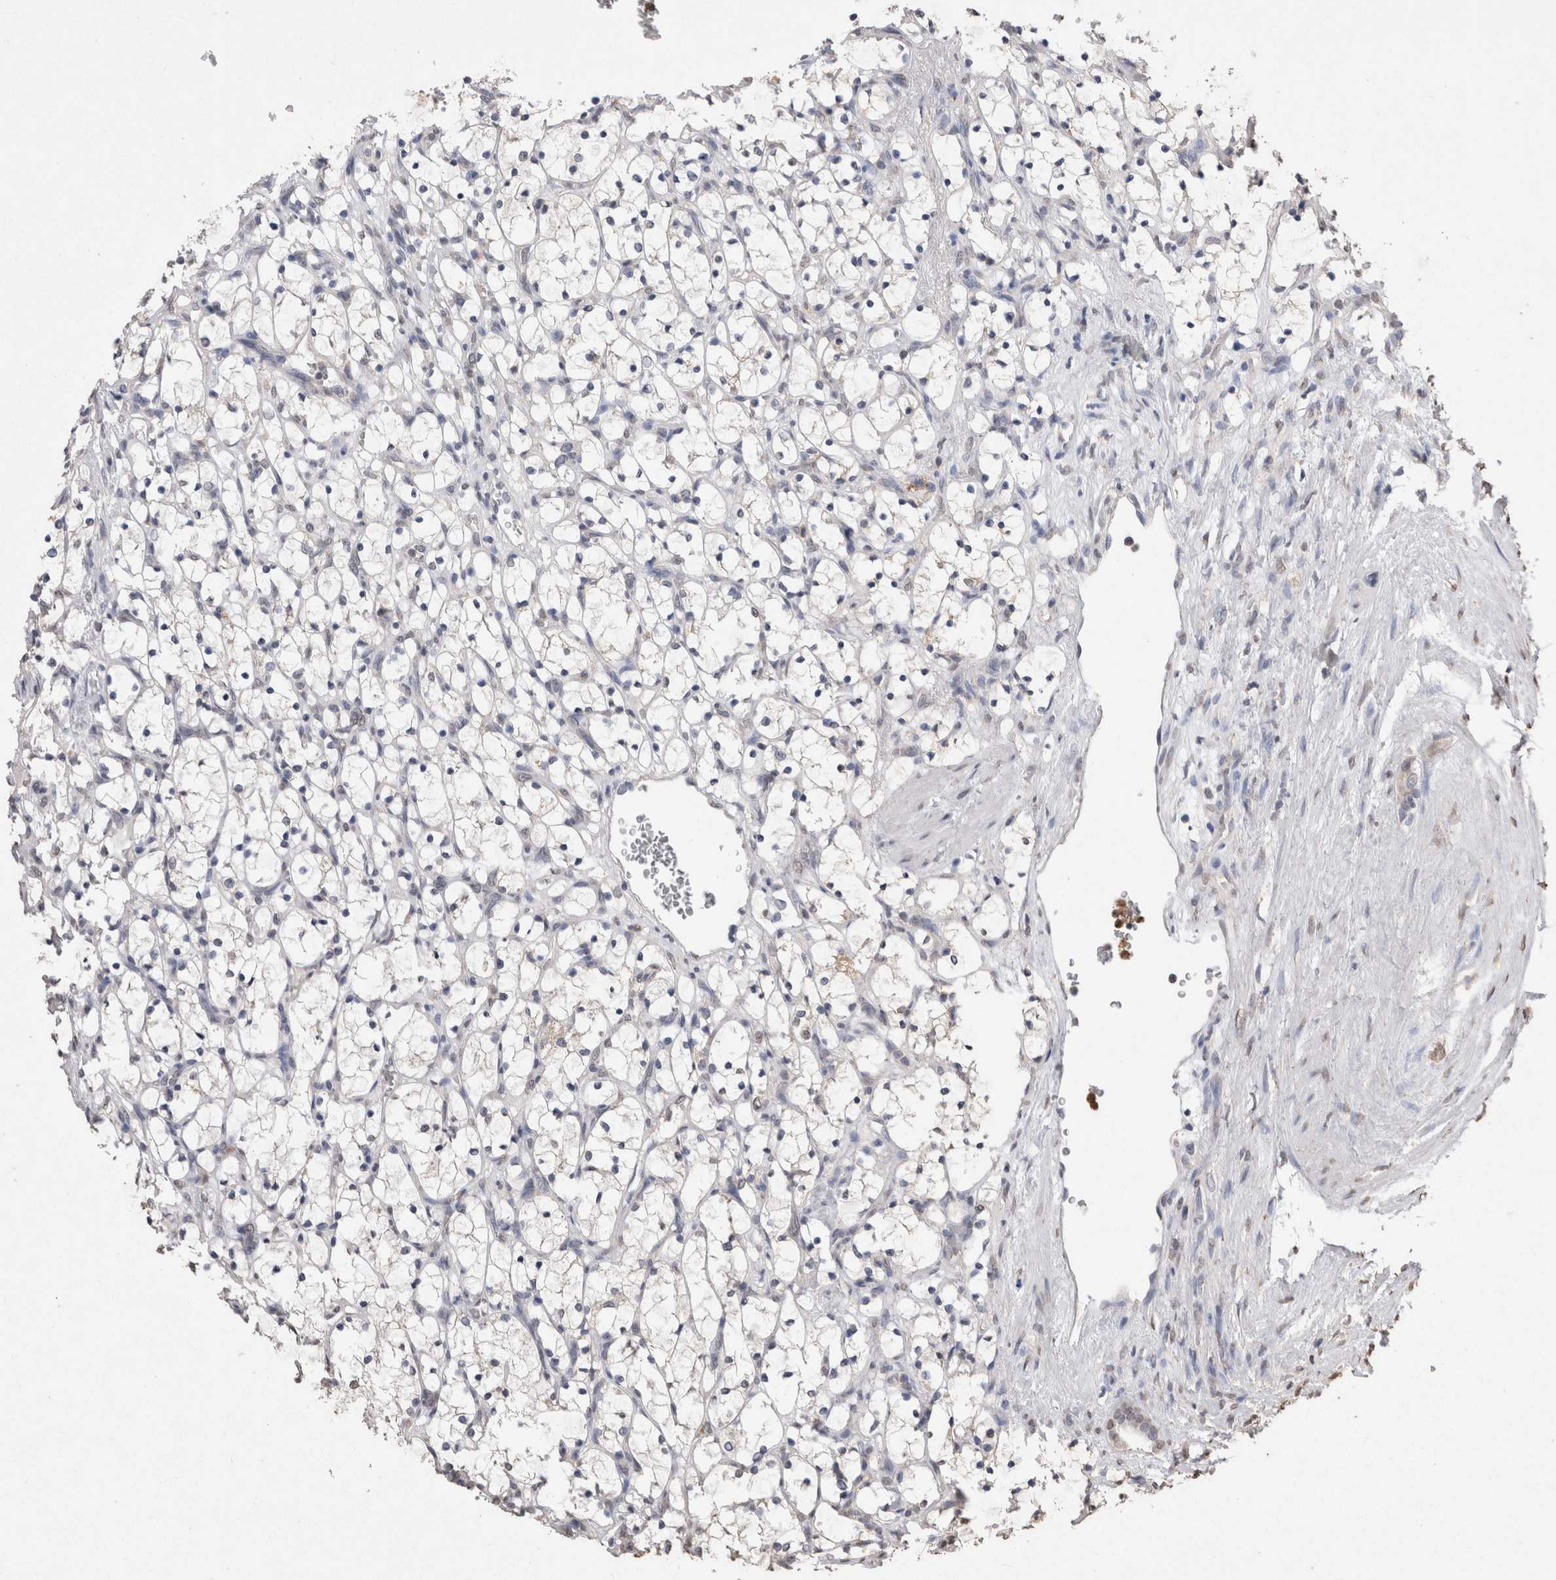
{"staining": {"intensity": "negative", "quantity": "none", "location": "none"}, "tissue": "renal cancer", "cell_type": "Tumor cells", "image_type": "cancer", "snomed": [{"axis": "morphology", "description": "Adenocarcinoma, NOS"}, {"axis": "topography", "description": "Kidney"}], "caption": "An image of adenocarcinoma (renal) stained for a protein reveals no brown staining in tumor cells.", "gene": "GRK5", "patient": {"sex": "female", "age": 69}}